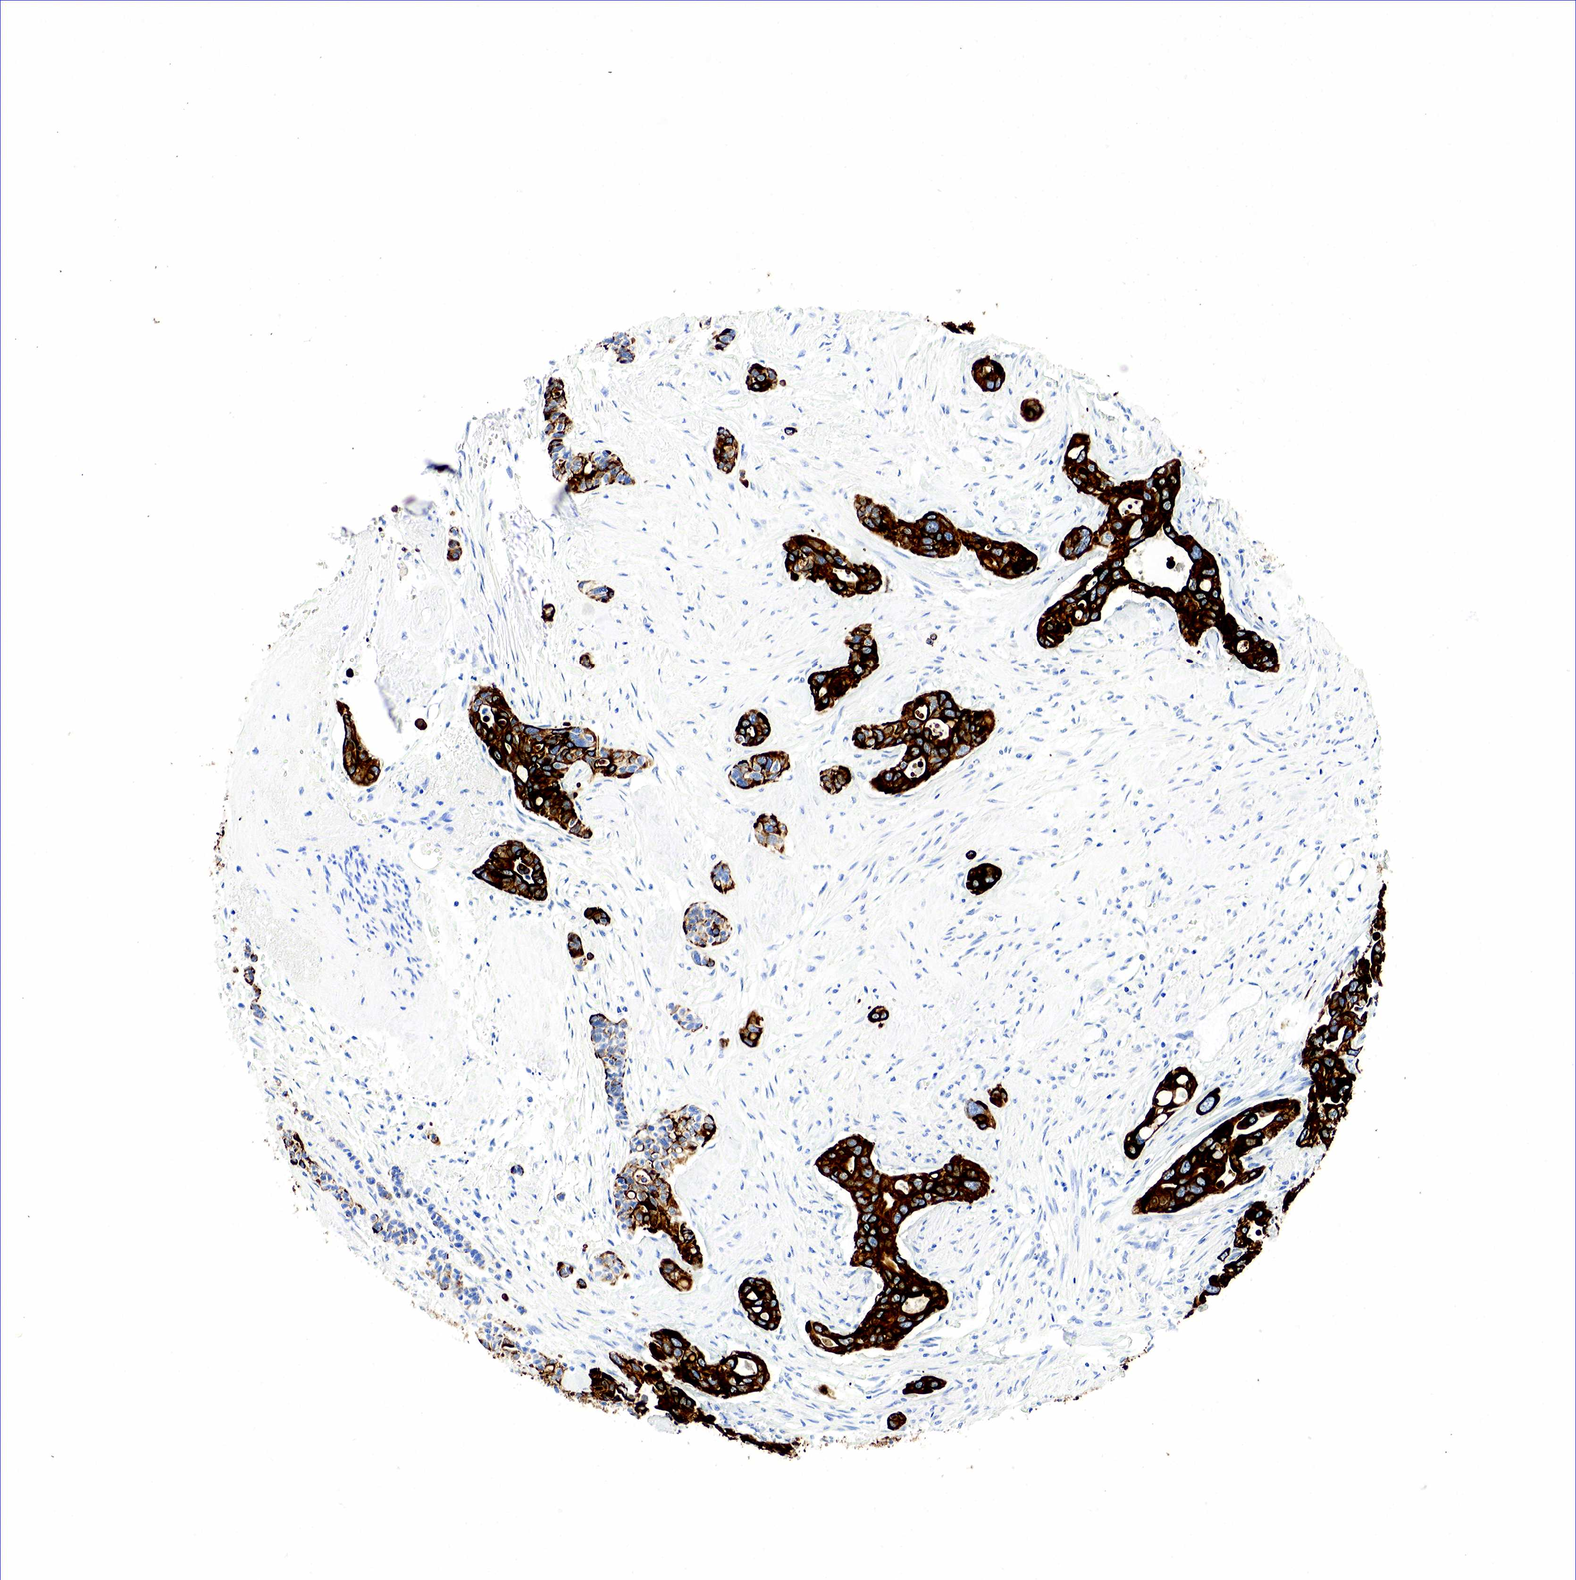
{"staining": {"intensity": "strong", "quantity": ">75%", "location": "cytoplasmic/membranous"}, "tissue": "pancreatic cancer", "cell_type": "Tumor cells", "image_type": "cancer", "snomed": [{"axis": "morphology", "description": "Adenocarcinoma, NOS"}, {"axis": "topography", "description": "Pancreas"}], "caption": "A photomicrograph showing strong cytoplasmic/membranous expression in approximately >75% of tumor cells in pancreatic cancer, as visualized by brown immunohistochemical staining.", "gene": "KRT18", "patient": {"sex": "male", "age": 77}}